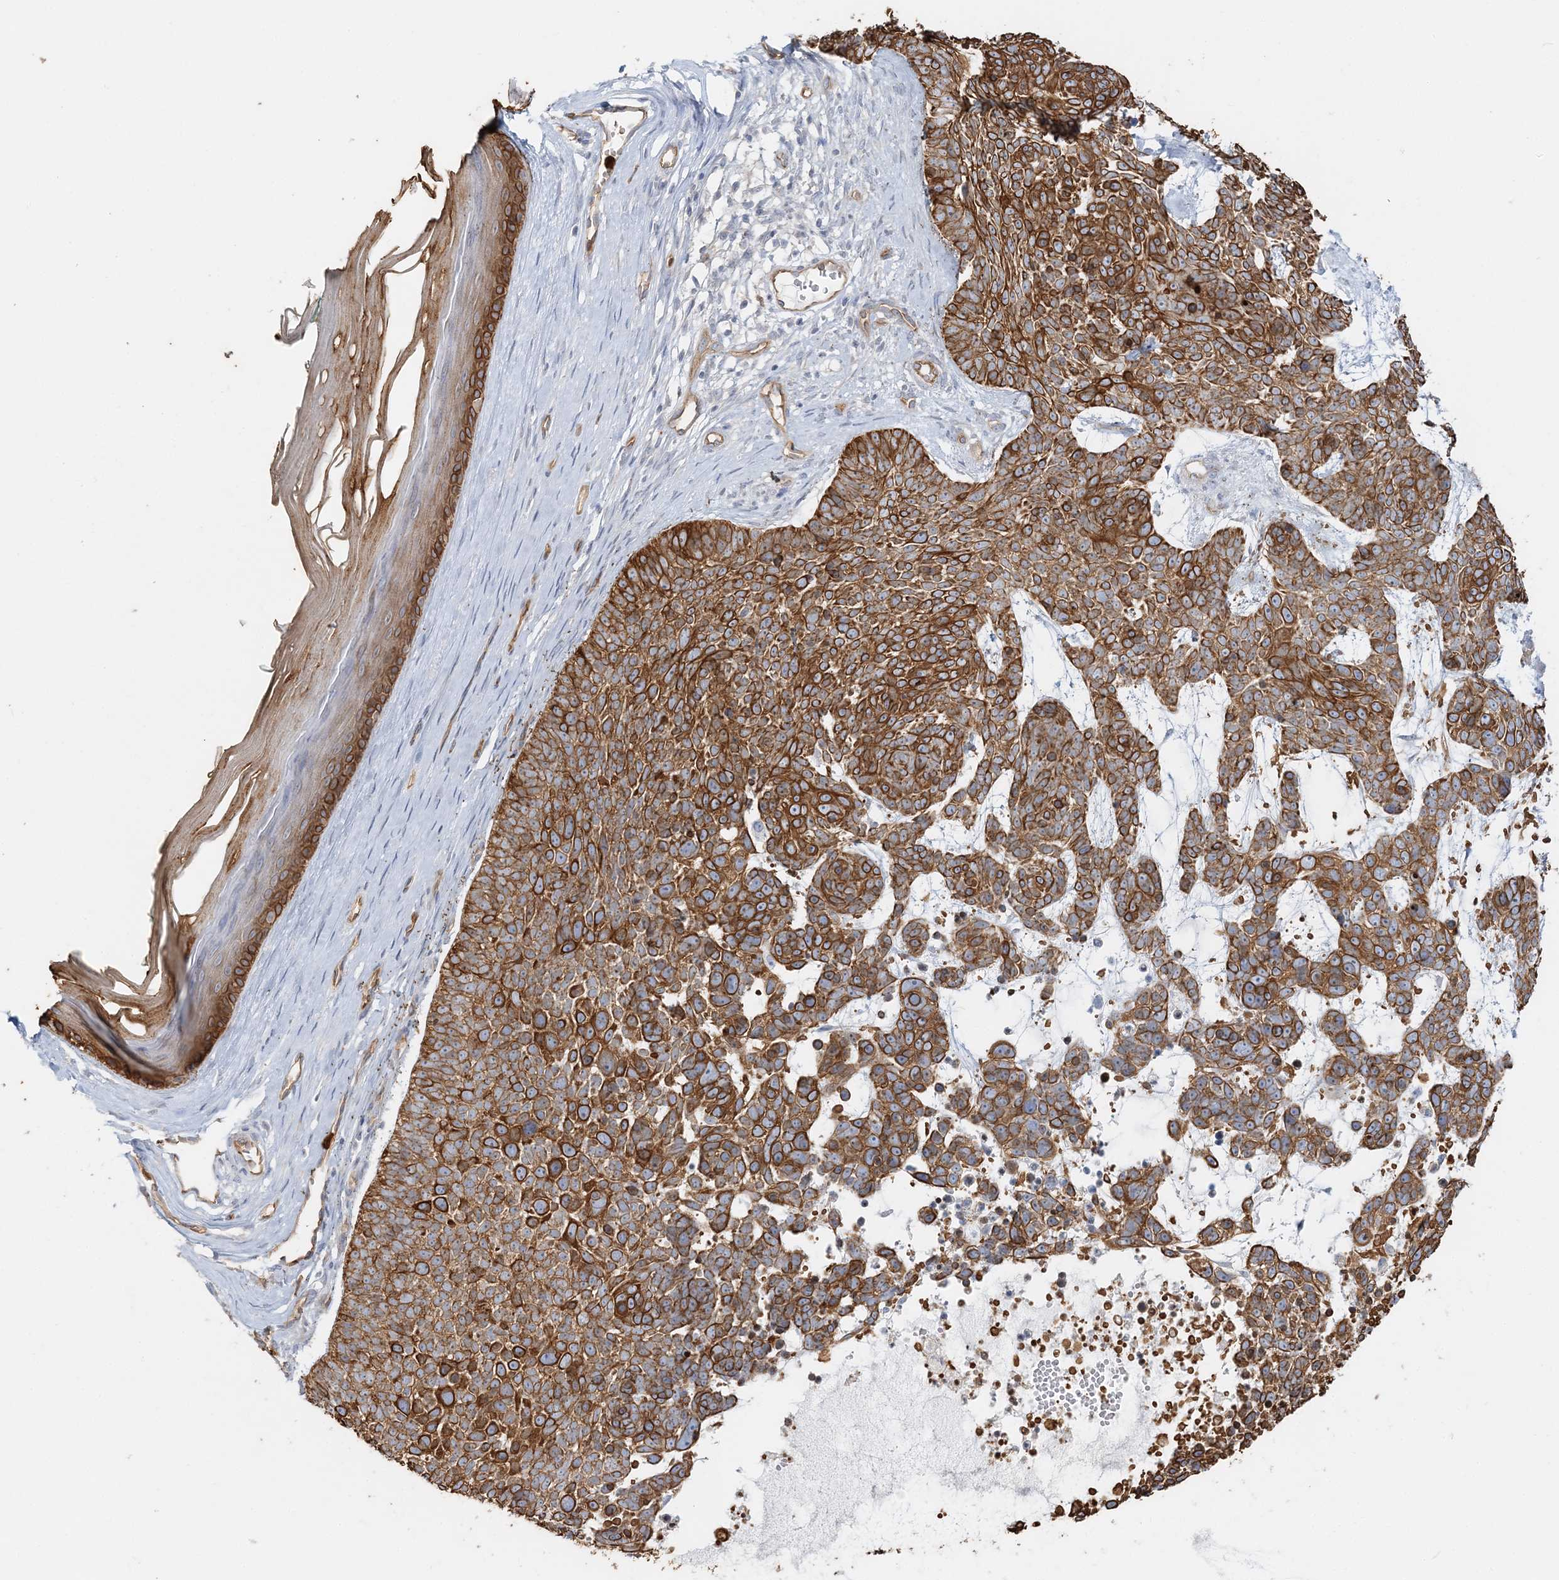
{"staining": {"intensity": "strong", "quantity": ">75%", "location": "cytoplasmic/membranous"}, "tissue": "skin cancer", "cell_type": "Tumor cells", "image_type": "cancer", "snomed": [{"axis": "morphology", "description": "Basal cell carcinoma"}, {"axis": "topography", "description": "Skin"}], "caption": "Immunohistochemistry (DAB) staining of basal cell carcinoma (skin) exhibits strong cytoplasmic/membranous protein expression in approximately >75% of tumor cells.", "gene": "DNAH1", "patient": {"sex": "female", "age": 81}}